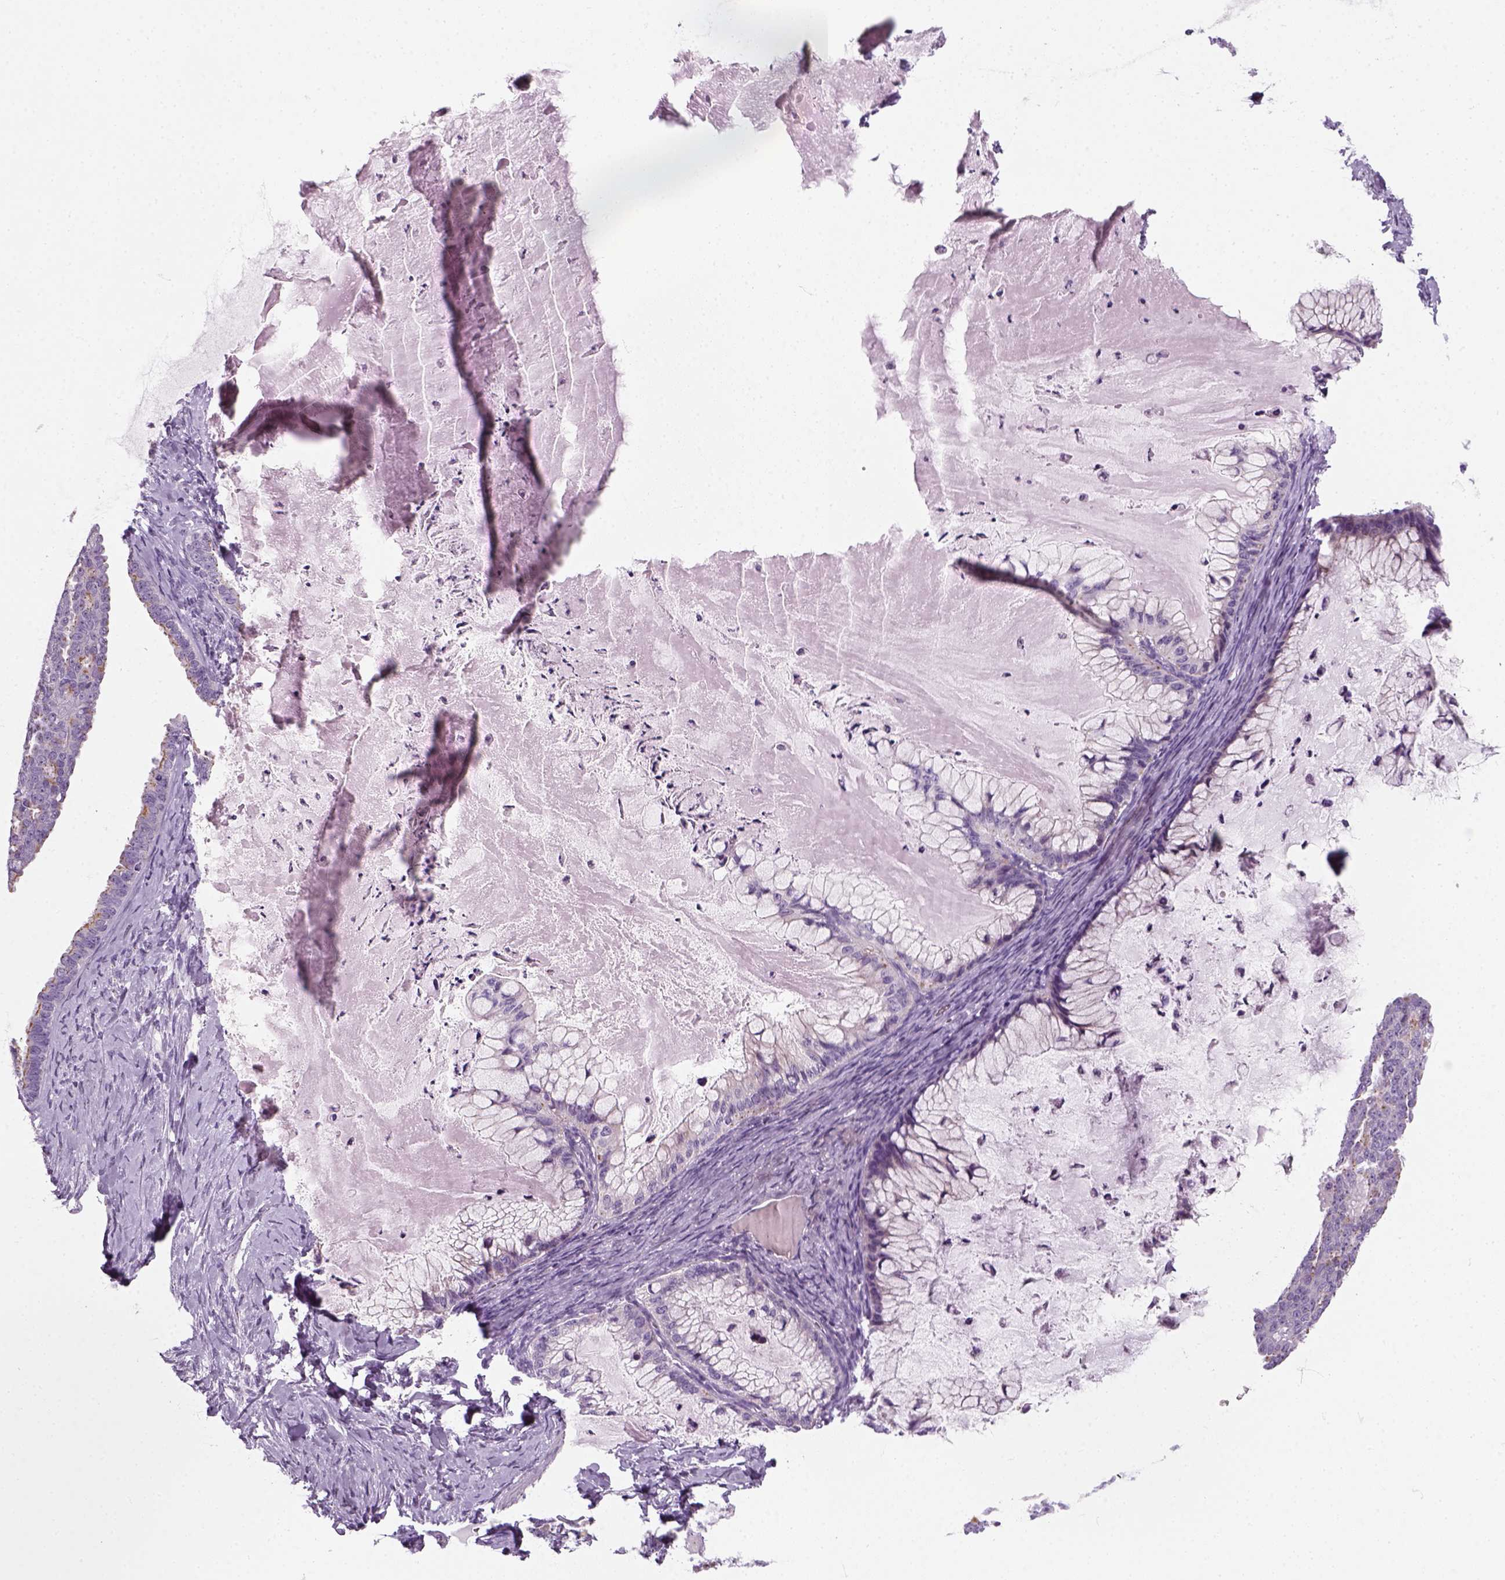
{"staining": {"intensity": "negative", "quantity": "none", "location": "none"}, "tissue": "ovarian cancer", "cell_type": "Tumor cells", "image_type": "cancer", "snomed": [{"axis": "morphology", "description": "Cystadenocarcinoma, mucinous, NOS"}, {"axis": "topography", "description": "Ovary"}], "caption": "Immunohistochemistry (IHC) photomicrograph of human ovarian cancer stained for a protein (brown), which reveals no positivity in tumor cells. Brightfield microscopy of immunohistochemistry (IHC) stained with DAB (brown) and hematoxylin (blue), captured at high magnification.", "gene": "IL4", "patient": {"sex": "female", "age": 72}}